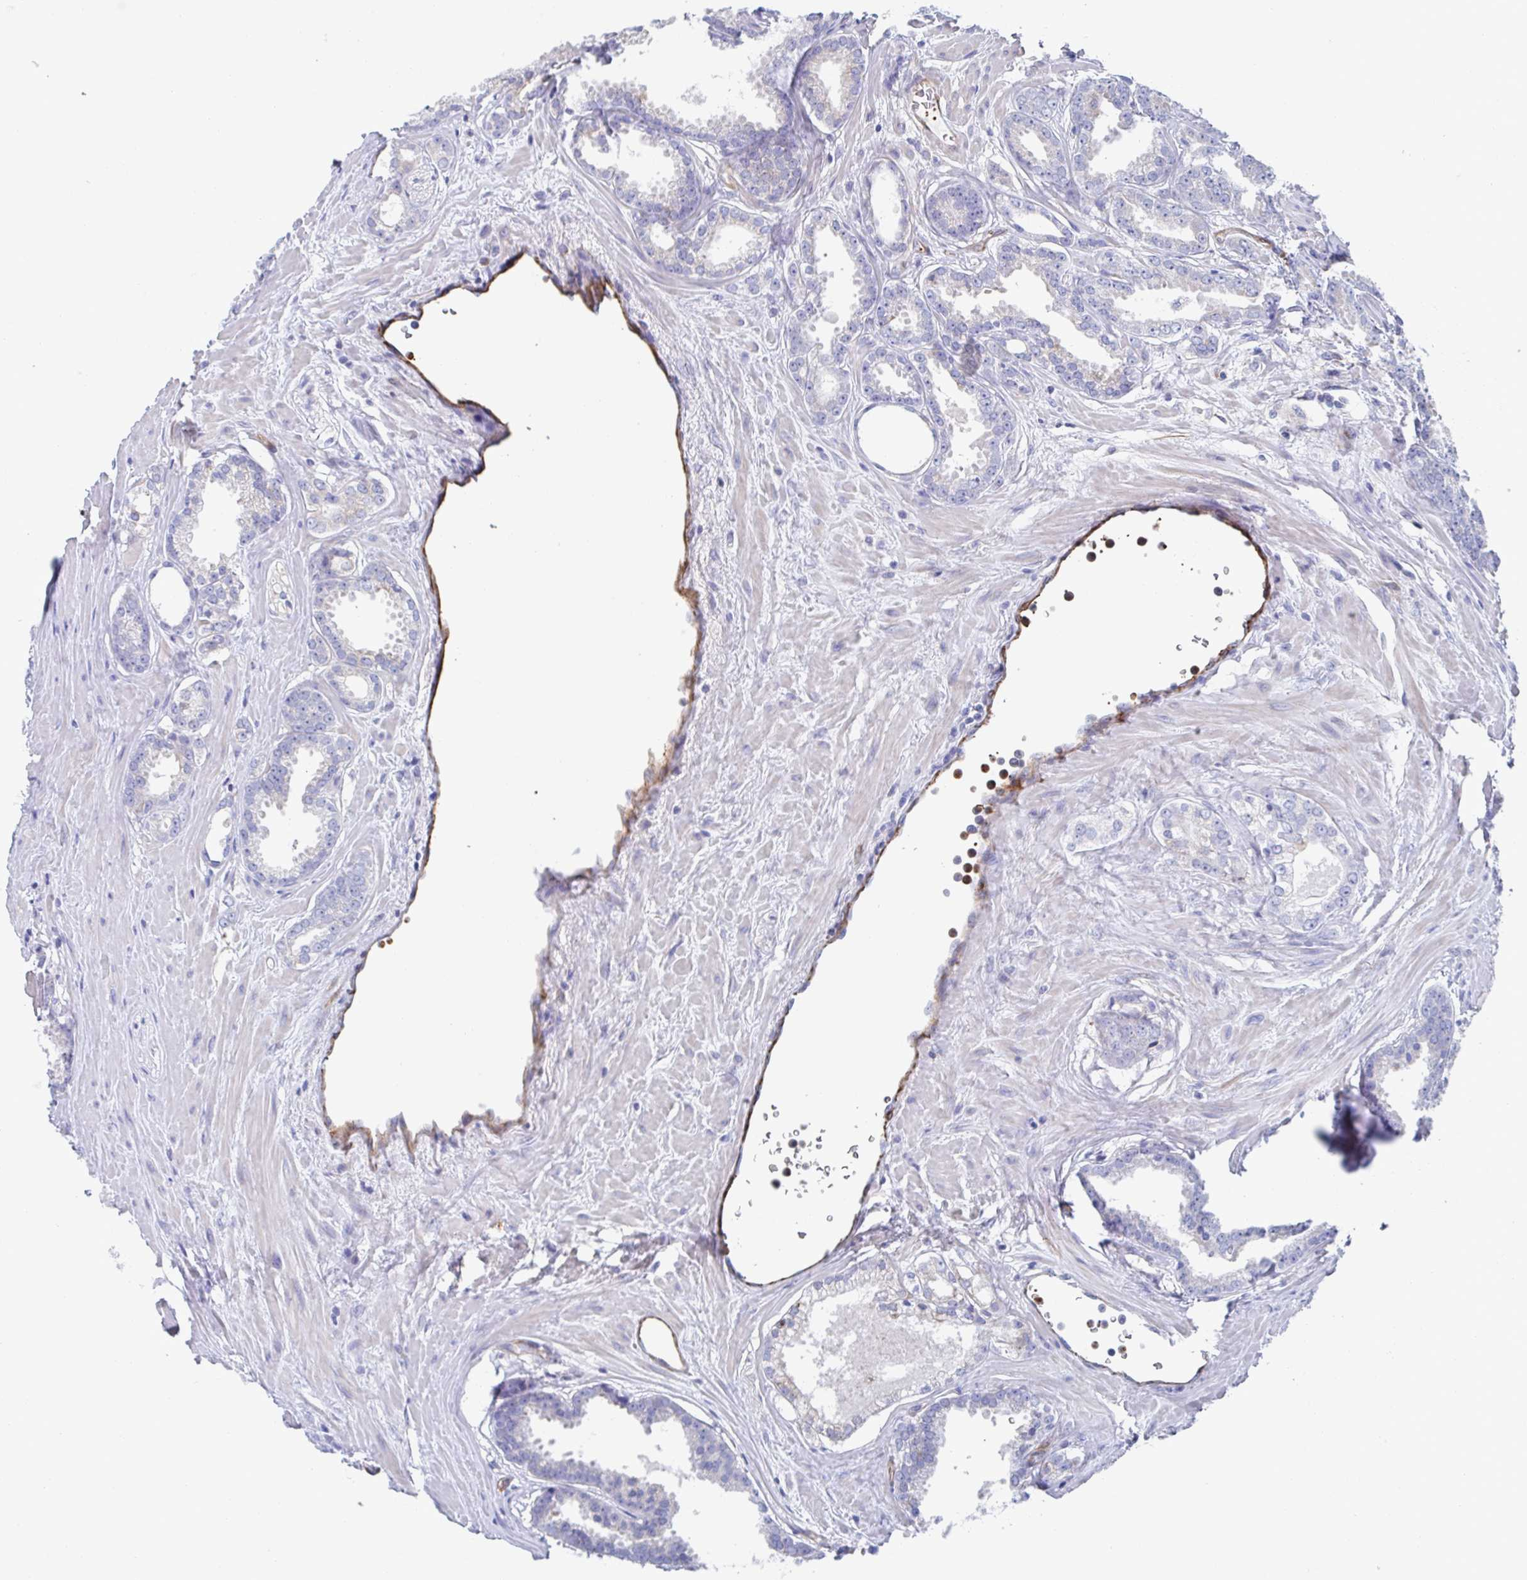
{"staining": {"intensity": "negative", "quantity": "none", "location": "none"}, "tissue": "prostate cancer", "cell_type": "Tumor cells", "image_type": "cancer", "snomed": [{"axis": "morphology", "description": "Adenocarcinoma, Low grade"}, {"axis": "topography", "description": "Prostate"}], "caption": "A micrograph of low-grade adenocarcinoma (prostate) stained for a protein demonstrates no brown staining in tumor cells. (DAB (3,3'-diaminobenzidine) IHC with hematoxylin counter stain).", "gene": "KLC3", "patient": {"sex": "male", "age": 65}}